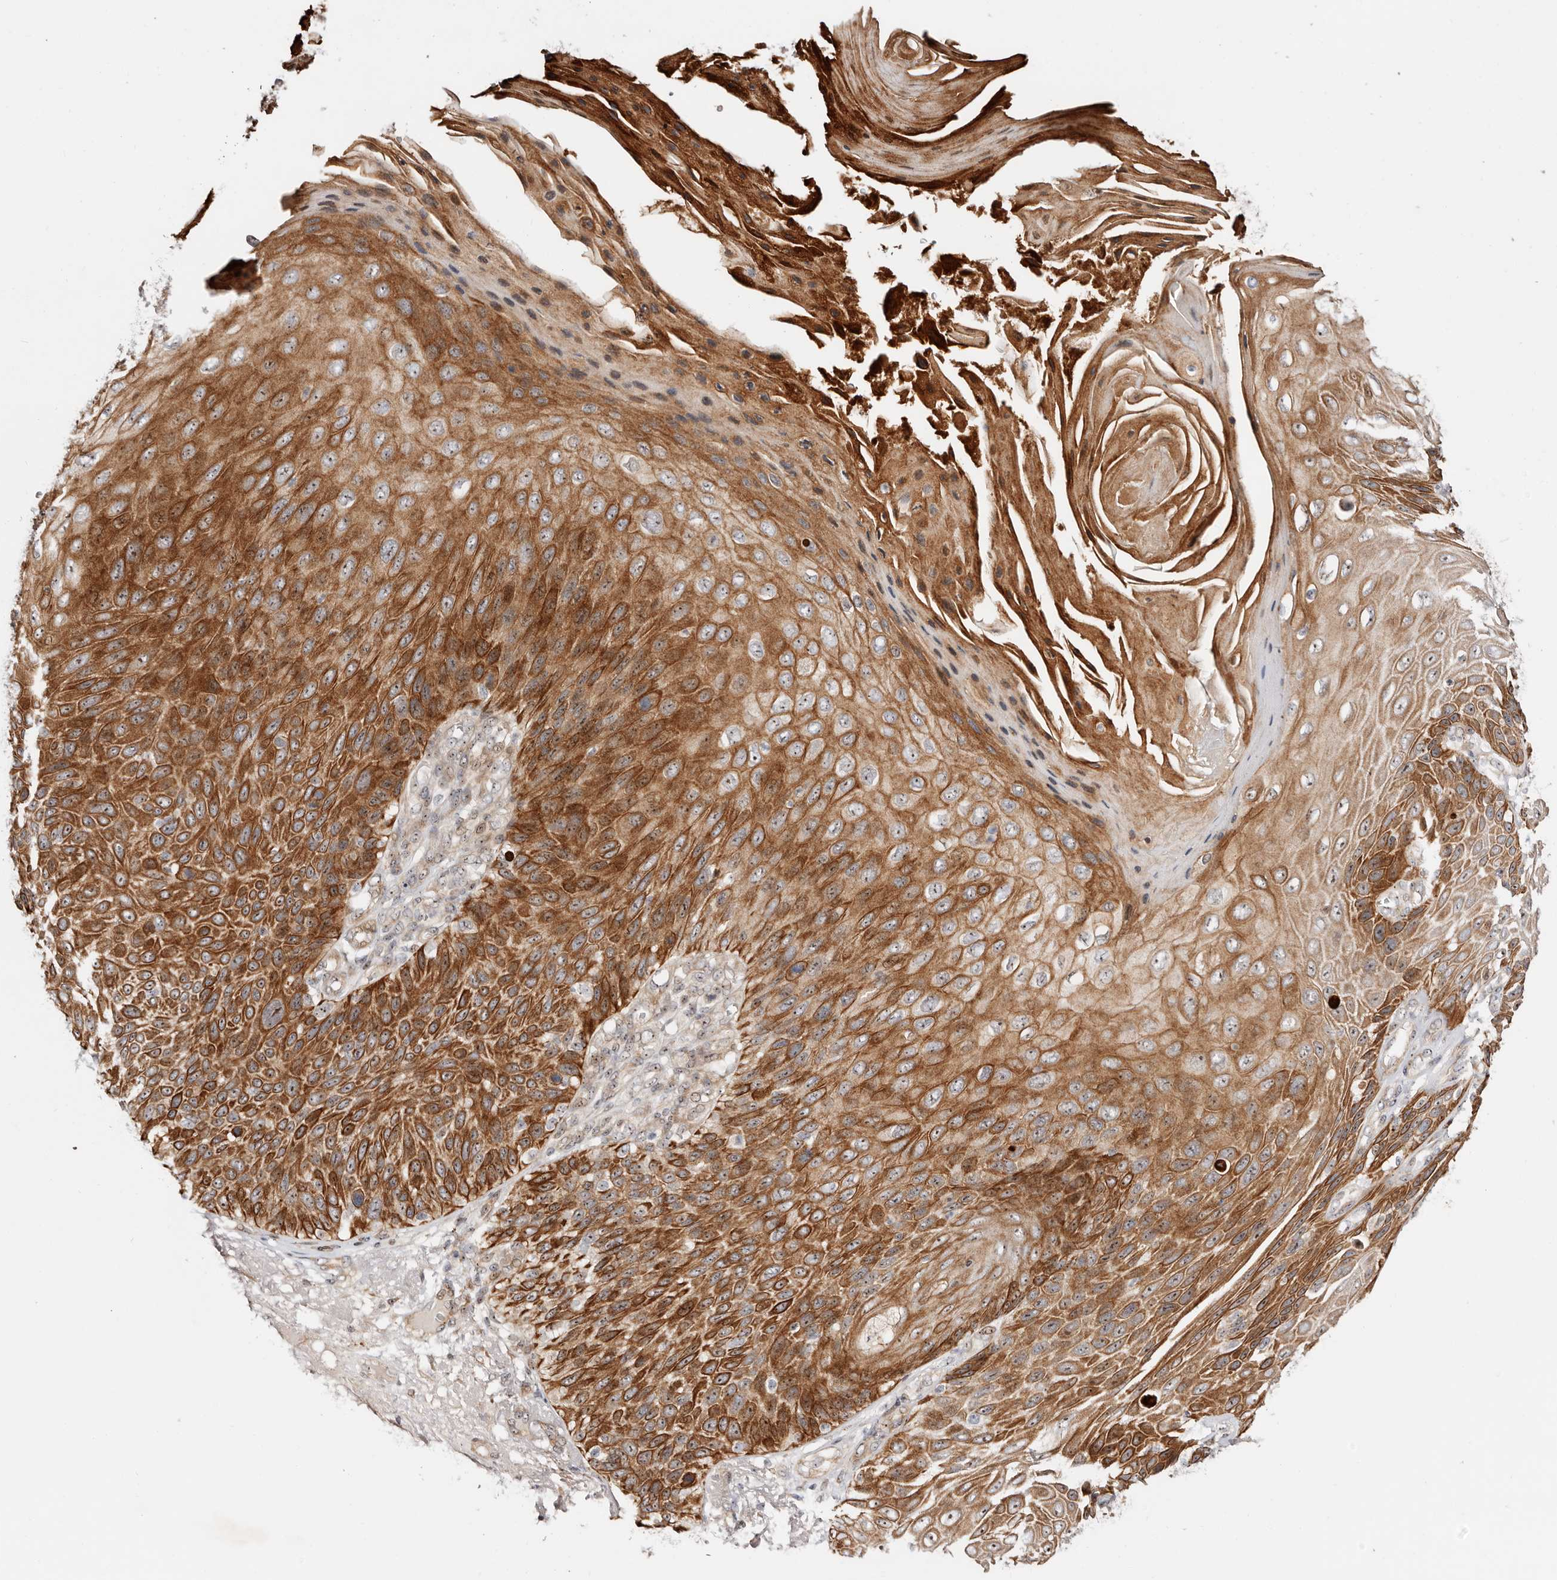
{"staining": {"intensity": "strong", "quantity": ">75%", "location": "cytoplasmic/membranous,nuclear"}, "tissue": "skin cancer", "cell_type": "Tumor cells", "image_type": "cancer", "snomed": [{"axis": "morphology", "description": "Squamous cell carcinoma, NOS"}, {"axis": "topography", "description": "Skin"}], "caption": "DAB (3,3'-diaminobenzidine) immunohistochemical staining of human skin cancer (squamous cell carcinoma) displays strong cytoplasmic/membranous and nuclear protein positivity in approximately >75% of tumor cells. (DAB IHC with brightfield microscopy, high magnification).", "gene": "ODF2L", "patient": {"sex": "female", "age": 88}}